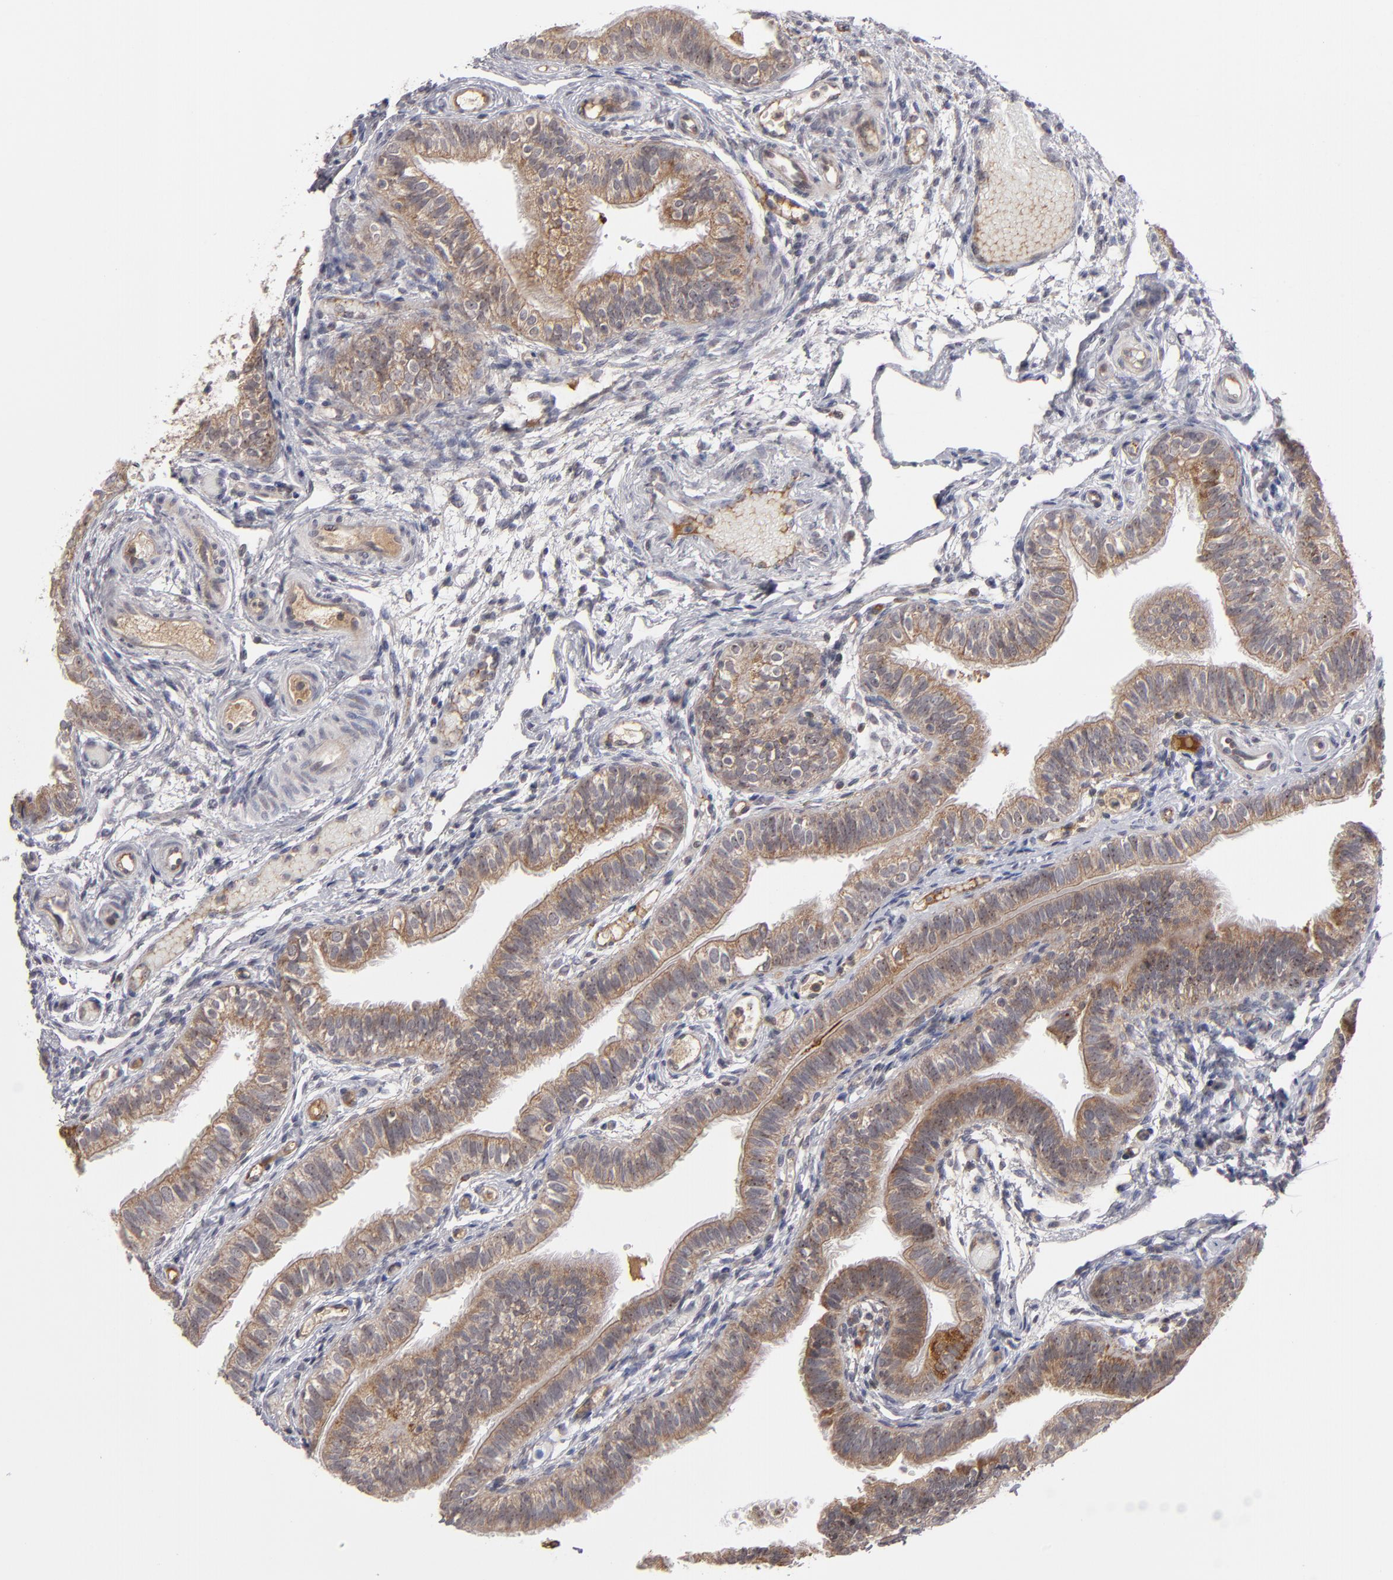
{"staining": {"intensity": "moderate", "quantity": ">75%", "location": "cytoplasmic/membranous"}, "tissue": "fallopian tube", "cell_type": "Glandular cells", "image_type": "normal", "snomed": [{"axis": "morphology", "description": "Normal tissue, NOS"}, {"axis": "morphology", "description": "Dermoid, NOS"}, {"axis": "topography", "description": "Fallopian tube"}], "caption": "This is an image of IHC staining of unremarkable fallopian tube, which shows moderate positivity in the cytoplasmic/membranous of glandular cells.", "gene": "GLCCI1", "patient": {"sex": "female", "age": 33}}